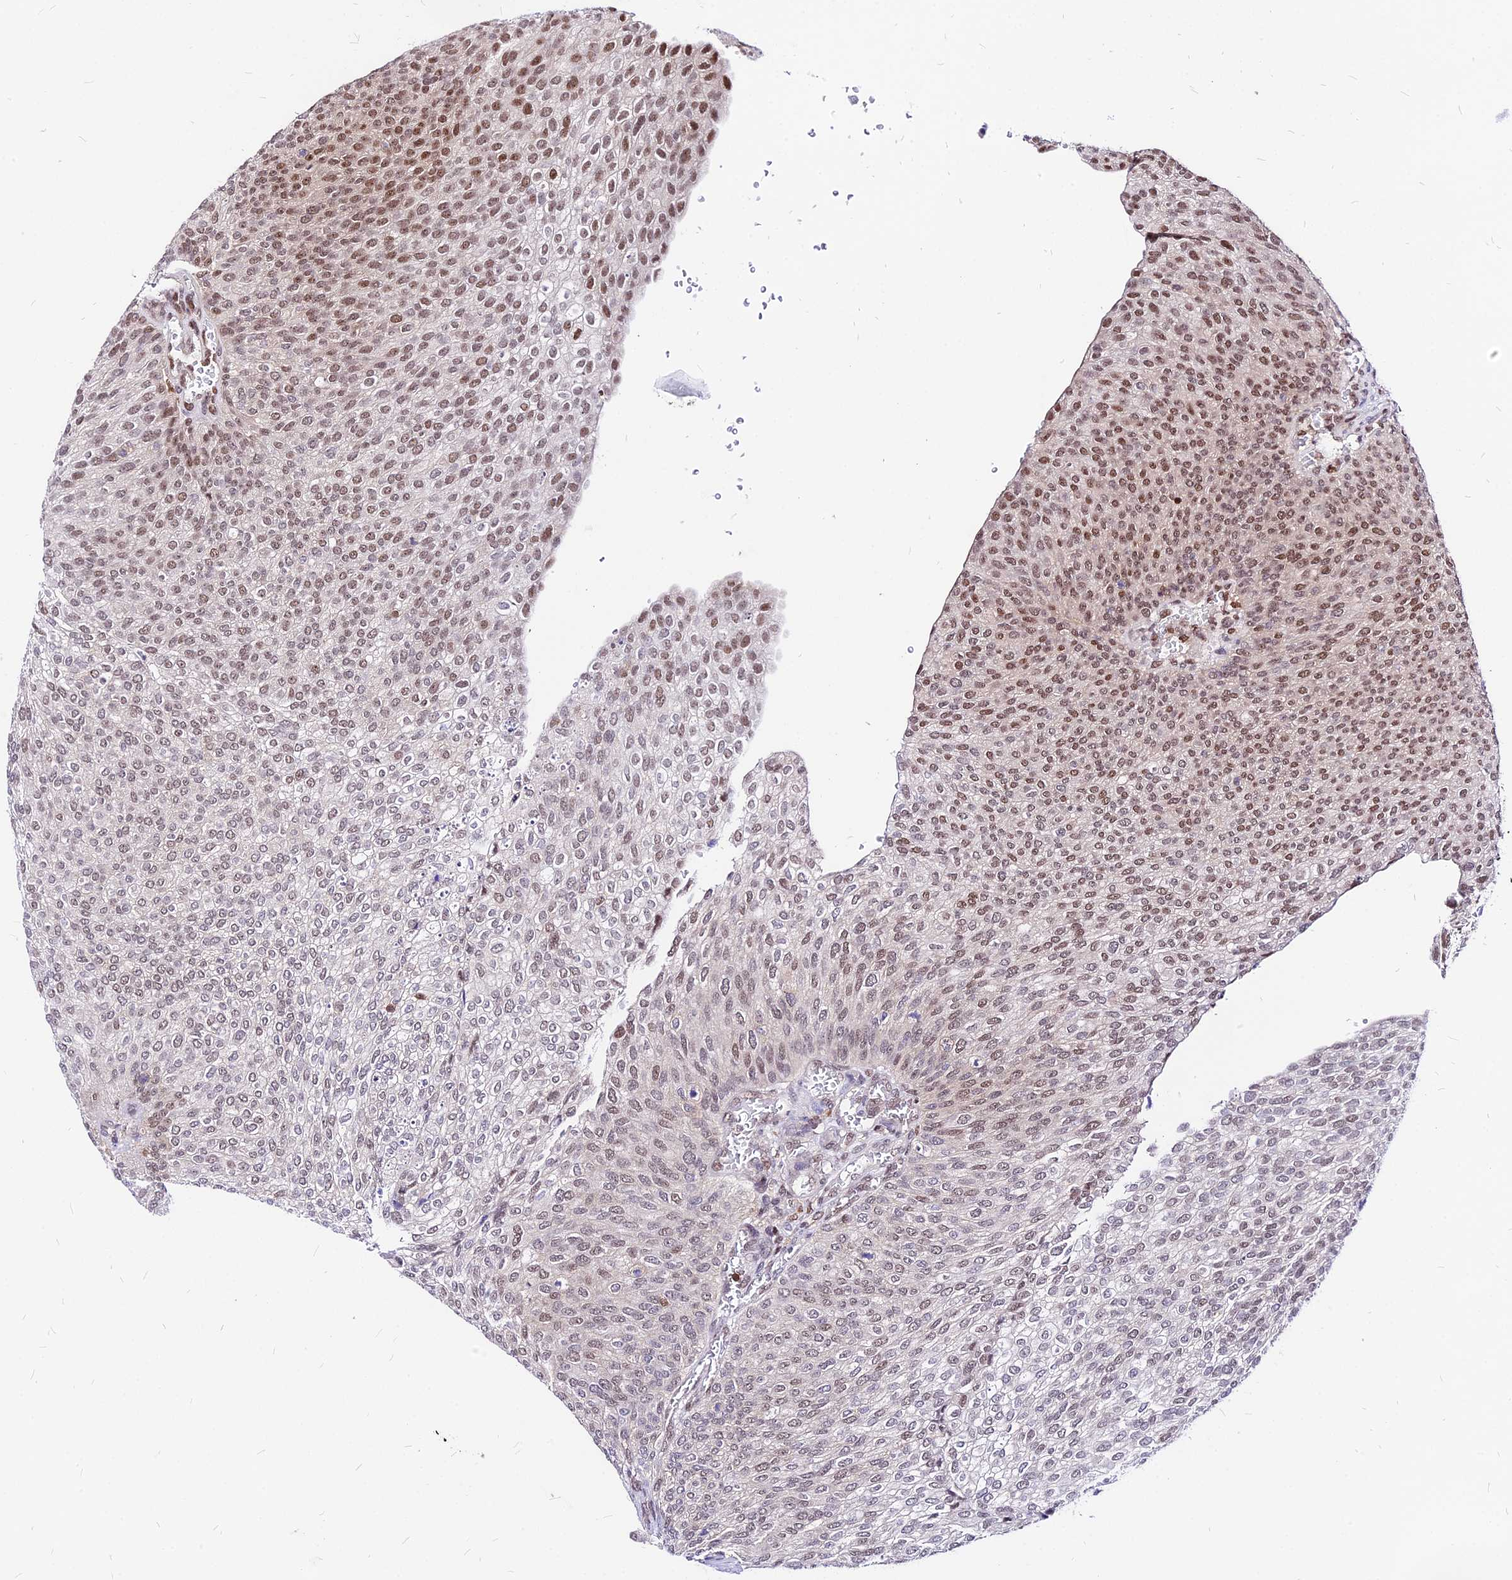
{"staining": {"intensity": "moderate", "quantity": "25%-75%", "location": "nuclear"}, "tissue": "urothelial cancer", "cell_type": "Tumor cells", "image_type": "cancer", "snomed": [{"axis": "morphology", "description": "Urothelial carcinoma, High grade"}, {"axis": "topography", "description": "Urinary bladder"}], "caption": "Brown immunohistochemical staining in urothelial cancer exhibits moderate nuclear expression in about 25%-75% of tumor cells. (IHC, brightfield microscopy, high magnification).", "gene": "PAXX", "patient": {"sex": "female", "age": 79}}